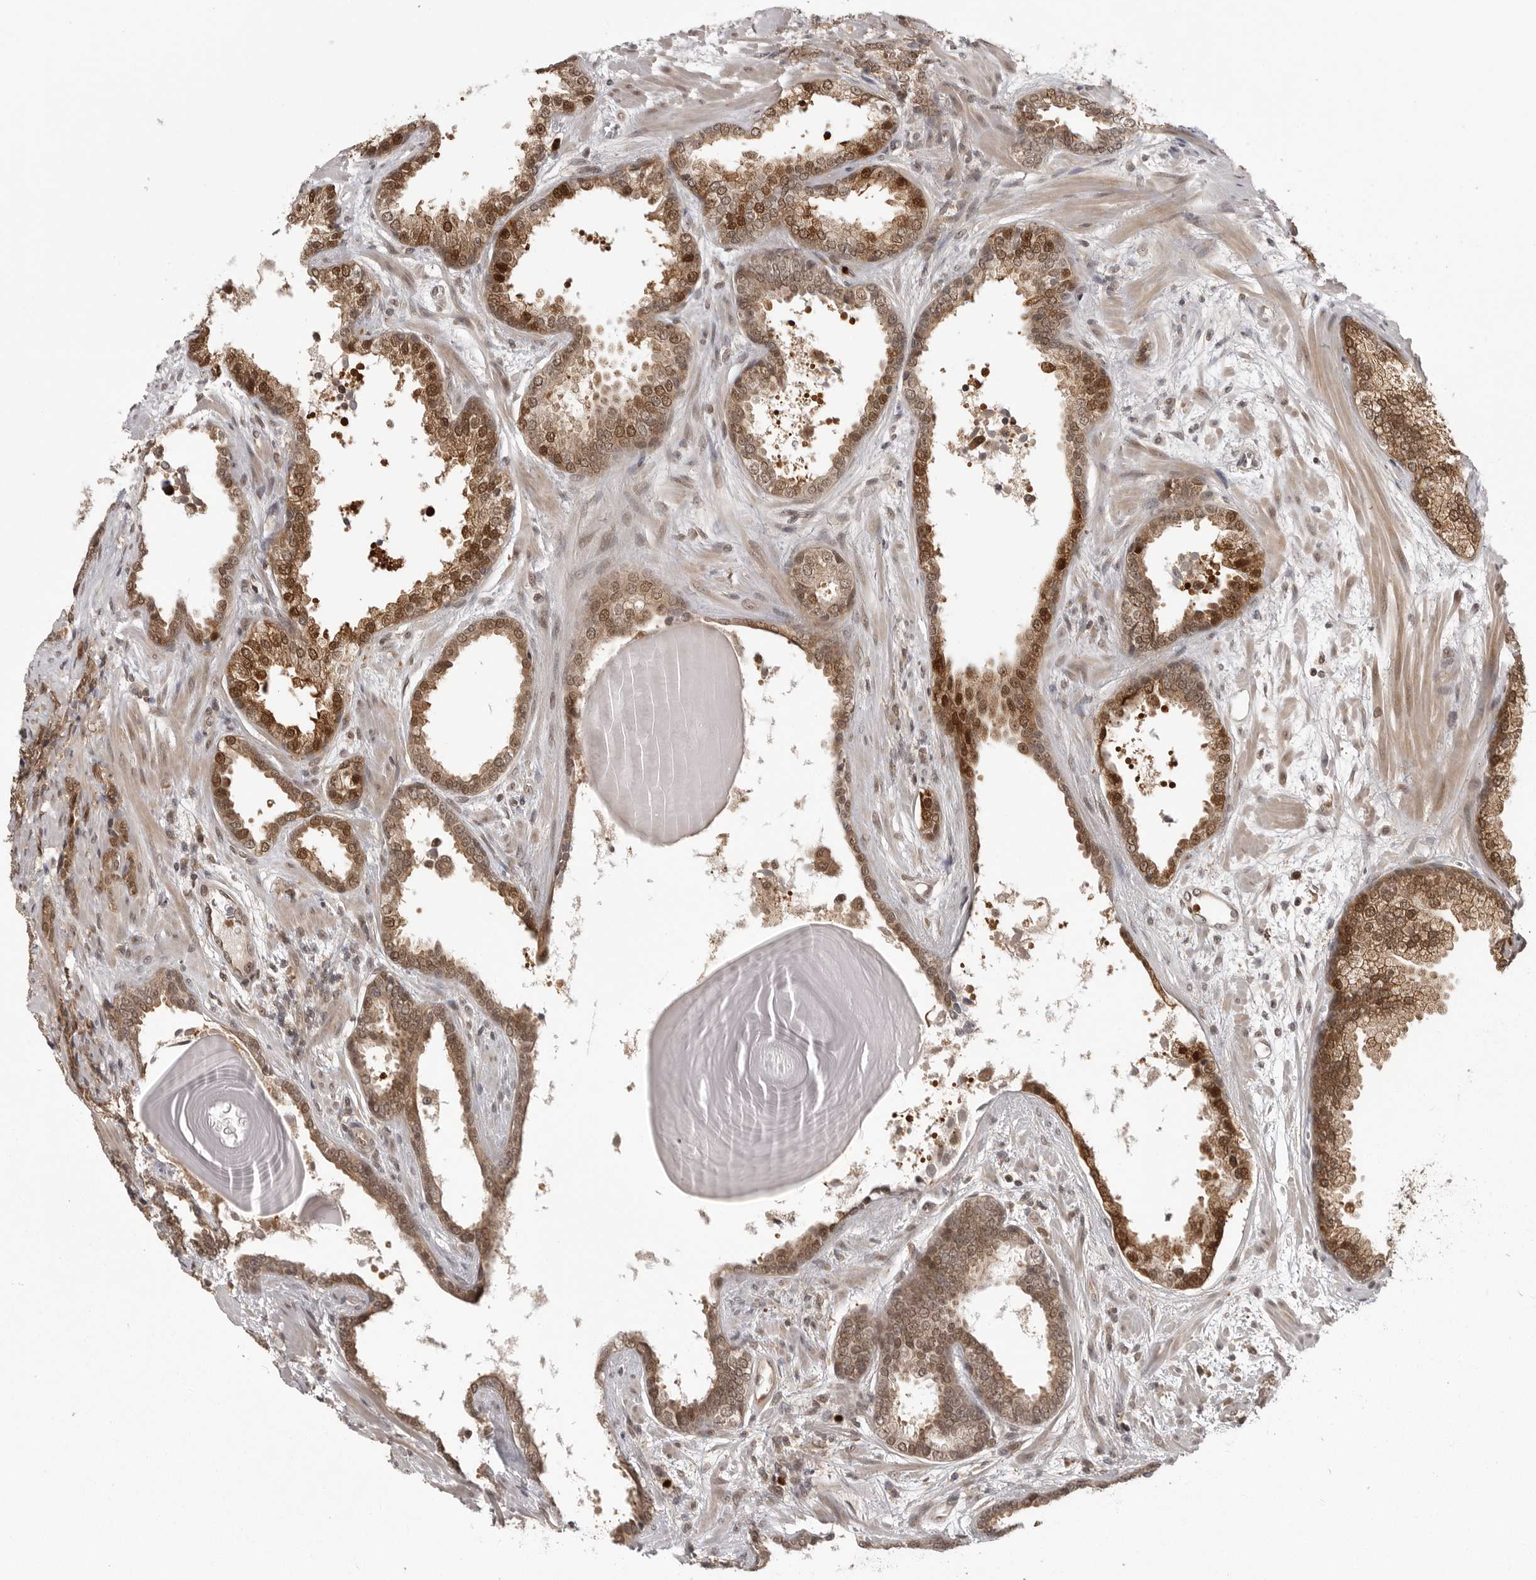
{"staining": {"intensity": "moderate", "quantity": ">75%", "location": "cytoplasmic/membranous,nuclear"}, "tissue": "prostate cancer", "cell_type": "Tumor cells", "image_type": "cancer", "snomed": [{"axis": "morphology", "description": "Adenocarcinoma, High grade"}, {"axis": "topography", "description": "Prostate"}], "caption": "Prostate cancer stained with DAB (3,3'-diaminobenzidine) immunohistochemistry (IHC) reveals medium levels of moderate cytoplasmic/membranous and nuclear positivity in approximately >75% of tumor cells.", "gene": "PEG3", "patient": {"sex": "male", "age": 62}}